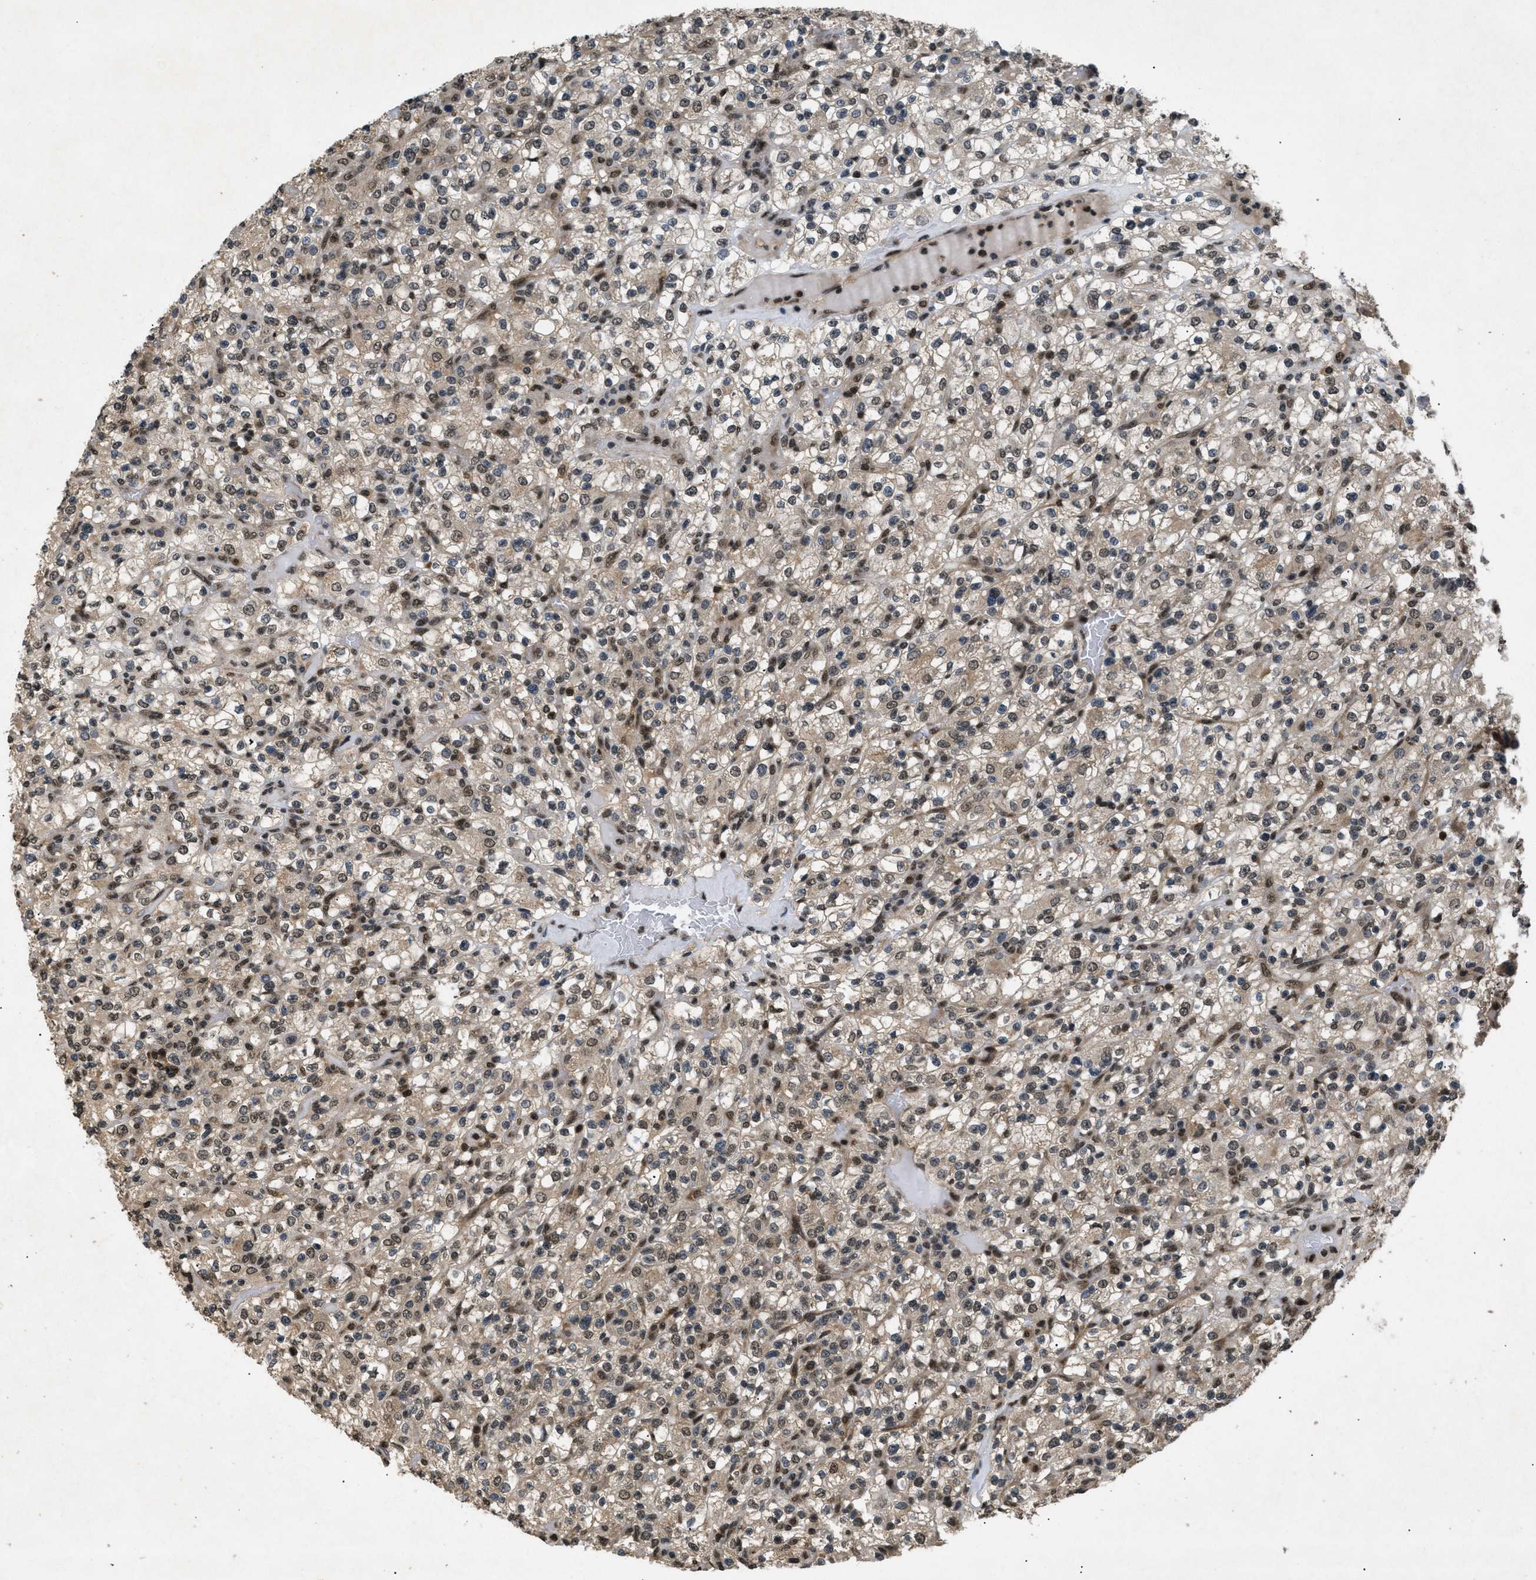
{"staining": {"intensity": "moderate", "quantity": "25%-75%", "location": "nuclear"}, "tissue": "renal cancer", "cell_type": "Tumor cells", "image_type": "cancer", "snomed": [{"axis": "morphology", "description": "Normal tissue, NOS"}, {"axis": "morphology", "description": "Adenocarcinoma, NOS"}, {"axis": "topography", "description": "Kidney"}], "caption": "A brown stain highlights moderate nuclear staining of a protein in renal cancer (adenocarcinoma) tumor cells.", "gene": "RBM5", "patient": {"sex": "female", "age": 72}}